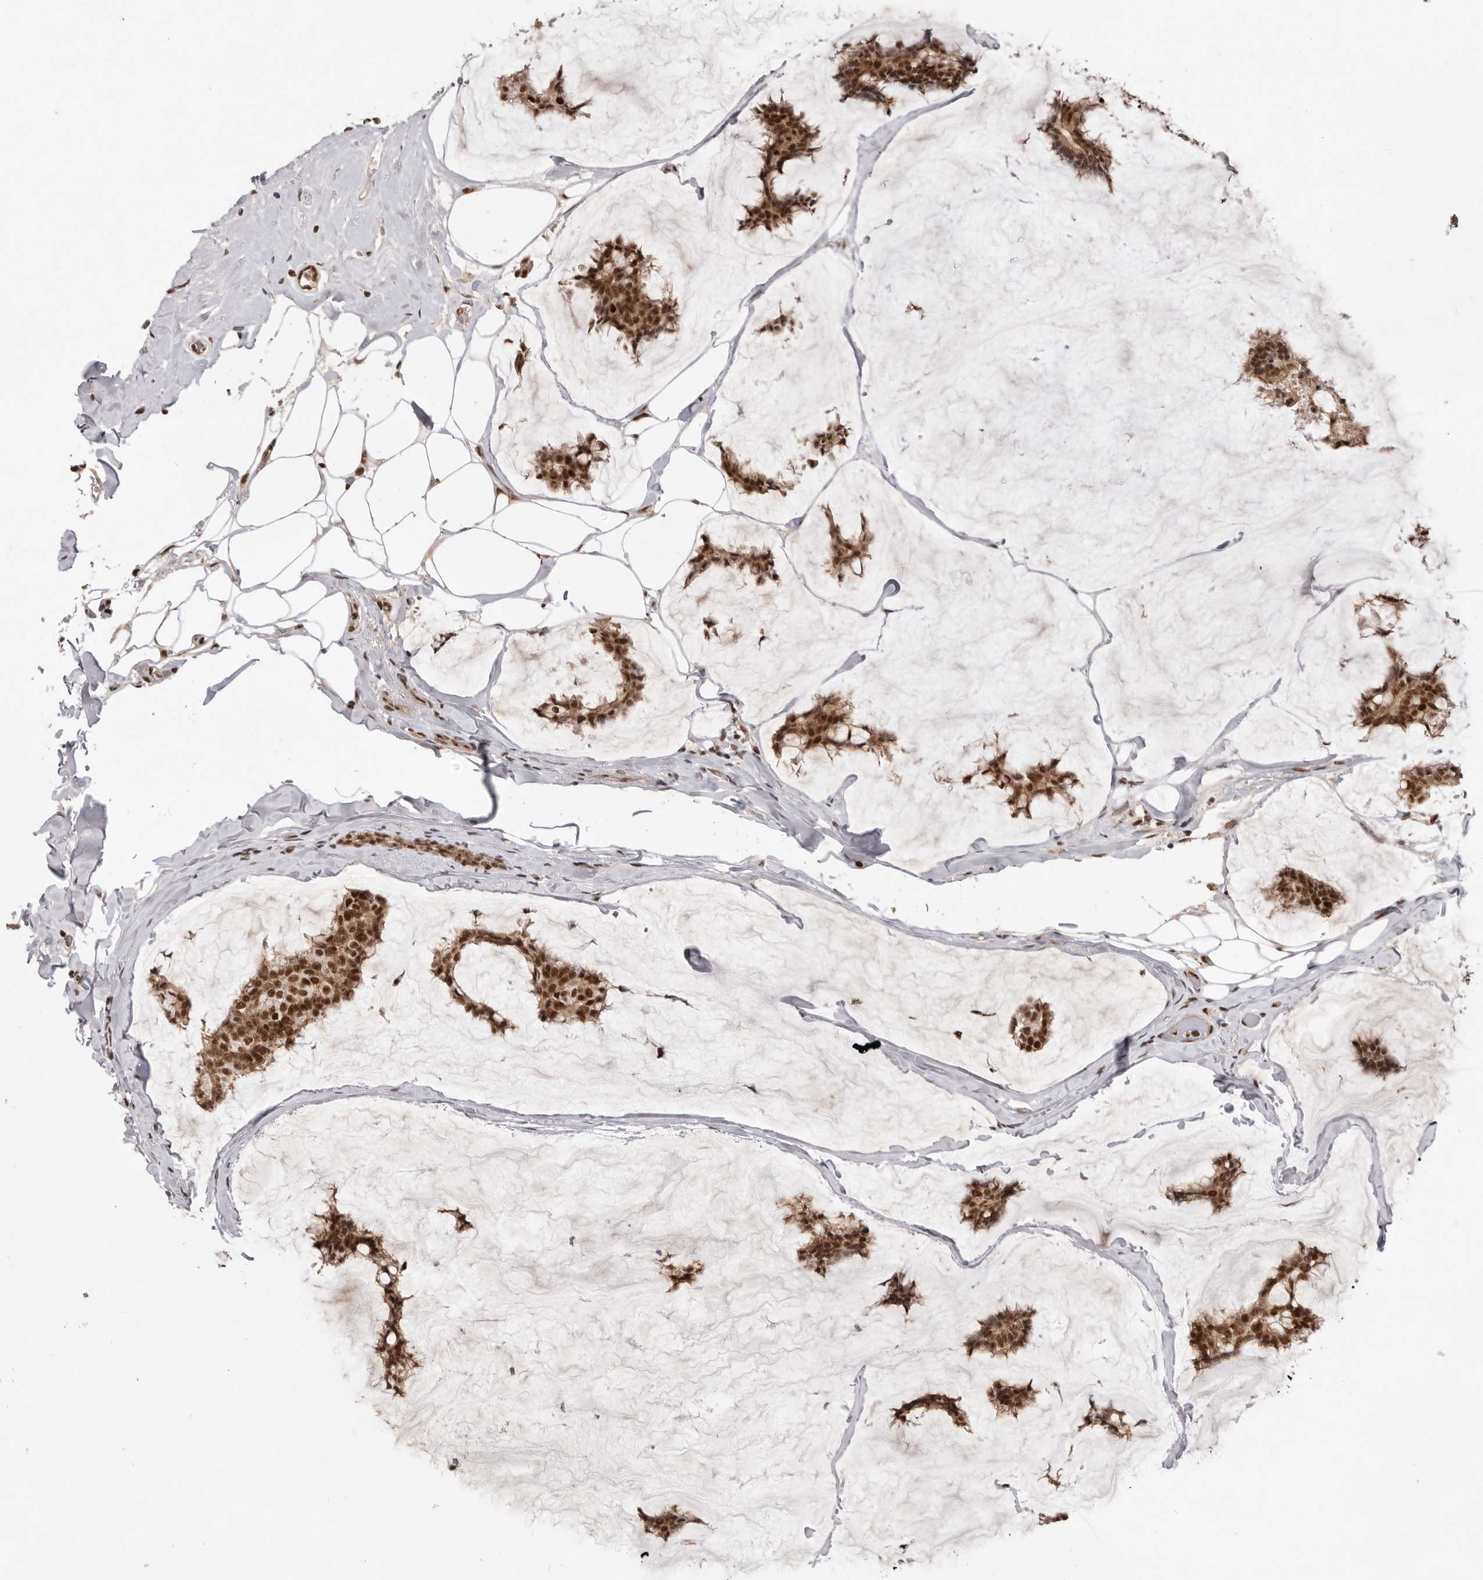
{"staining": {"intensity": "strong", "quantity": ">75%", "location": "nuclear"}, "tissue": "breast cancer", "cell_type": "Tumor cells", "image_type": "cancer", "snomed": [{"axis": "morphology", "description": "Duct carcinoma"}, {"axis": "topography", "description": "Breast"}], "caption": "Infiltrating ductal carcinoma (breast) stained with immunohistochemistry (IHC) reveals strong nuclear positivity in approximately >75% of tumor cells. The staining is performed using DAB (3,3'-diaminobenzidine) brown chromogen to label protein expression. The nuclei are counter-stained blue using hematoxylin.", "gene": "CHTOP", "patient": {"sex": "female", "age": 93}}